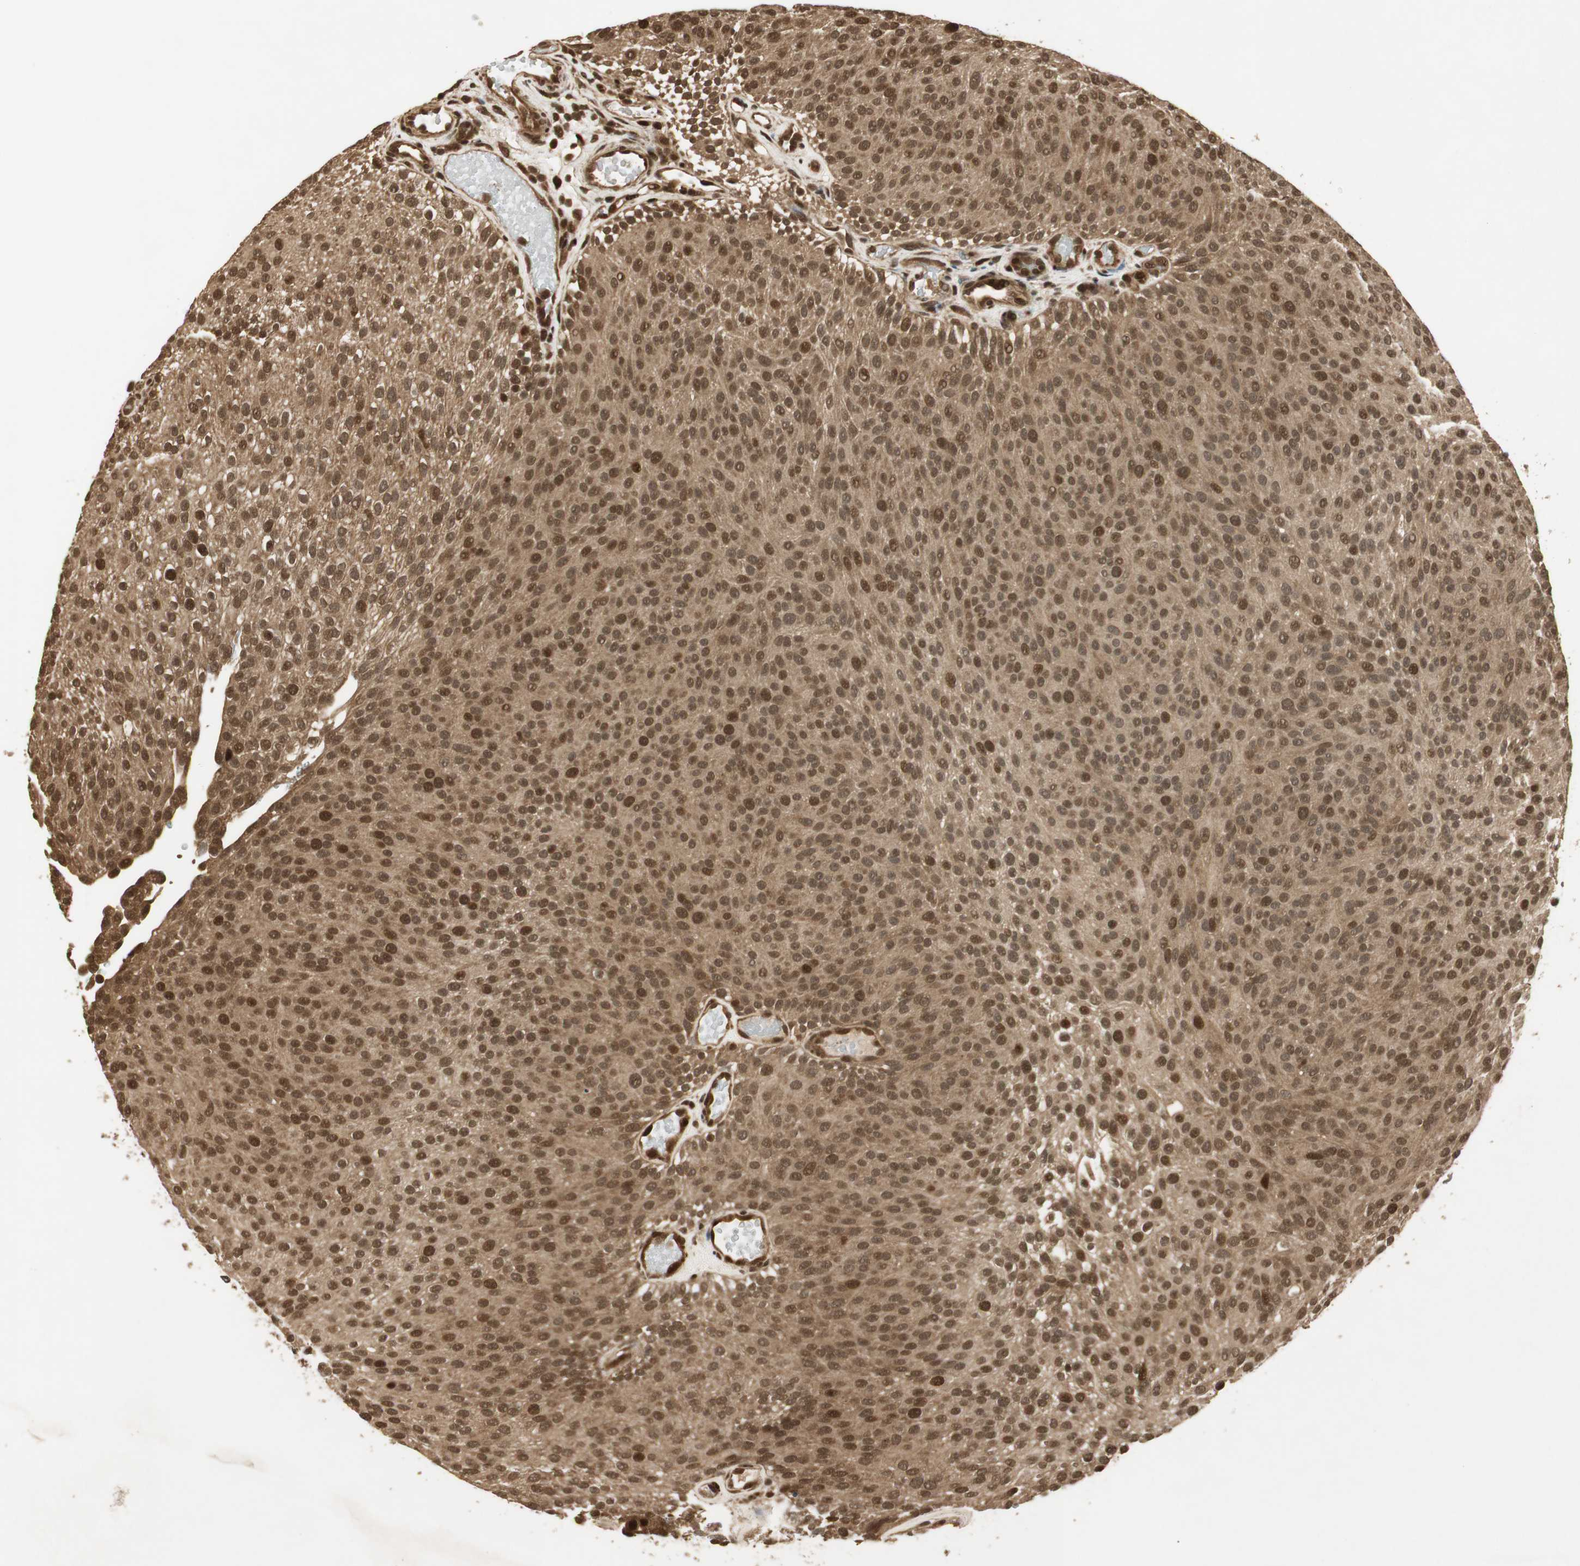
{"staining": {"intensity": "strong", "quantity": ">75%", "location": "cytoplasmic/membranous,nuclear"}, "tissue": "urothelial cancer", "cell_type": "Tumor cells", "image_type": "cancer", "snomed": [{"axis": "morphology", "description": "Urothelial carcinoma, Low grade"}, {"axis": "topography", "description": "Urinary bladder"}], "caption": "Tumor cells exhibit high levels of strong cytoplasmic/membranous and nuclear positivity in approximately >75% of cells in low-grade urothelial carcinoma. The staining was performed using DAB, with brown indicating positive protein expression. Nuclei are stained blue with hematoxylin.", "gene": "RPA3", "patient": {"sex": "male", "age": 78}}